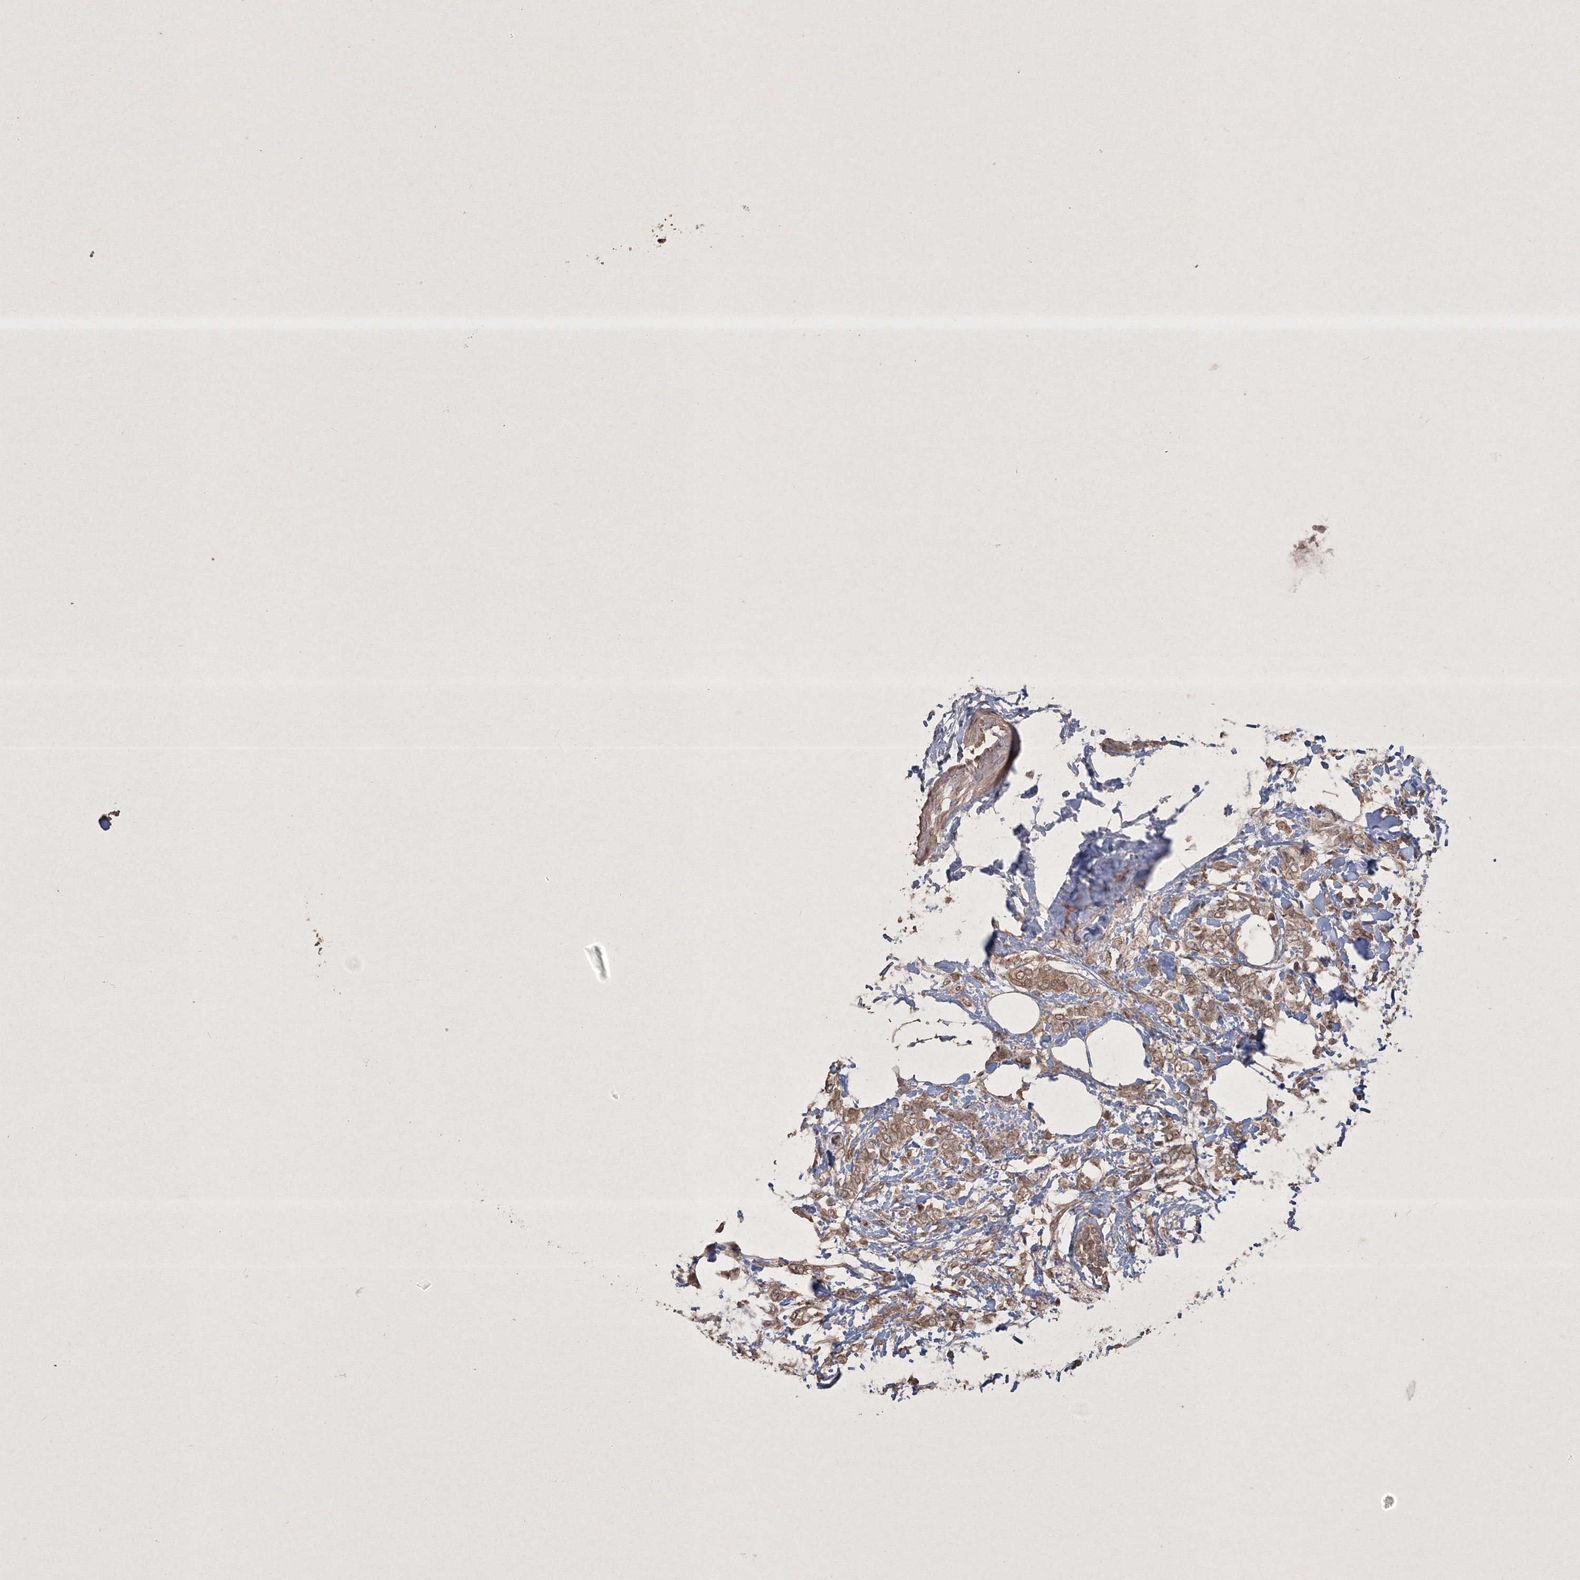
{"staining": {"intensity": "weak", "quantity": ">75%", "location": "cytoplasmic/membranous"}, "tissue": "breast cancer", "cell_type": "Tumor cells", "image_type": "cancer", "snomed": [{"axis": "morphology", "description": "Lobular carcinoma, in situ"}, {"axis": "morphology", "description": "Lobular carcinoma"}, {"axis": "topography", "description": "Breast"}], "caption": "The image exhibits a brown stain indicating the presence of a protein in the cytoplasmic/membranous of tumor cells in lobular carcinoma (breast).", "gene": "PELI3", "patient": {"sex": "female", "age": 41}}